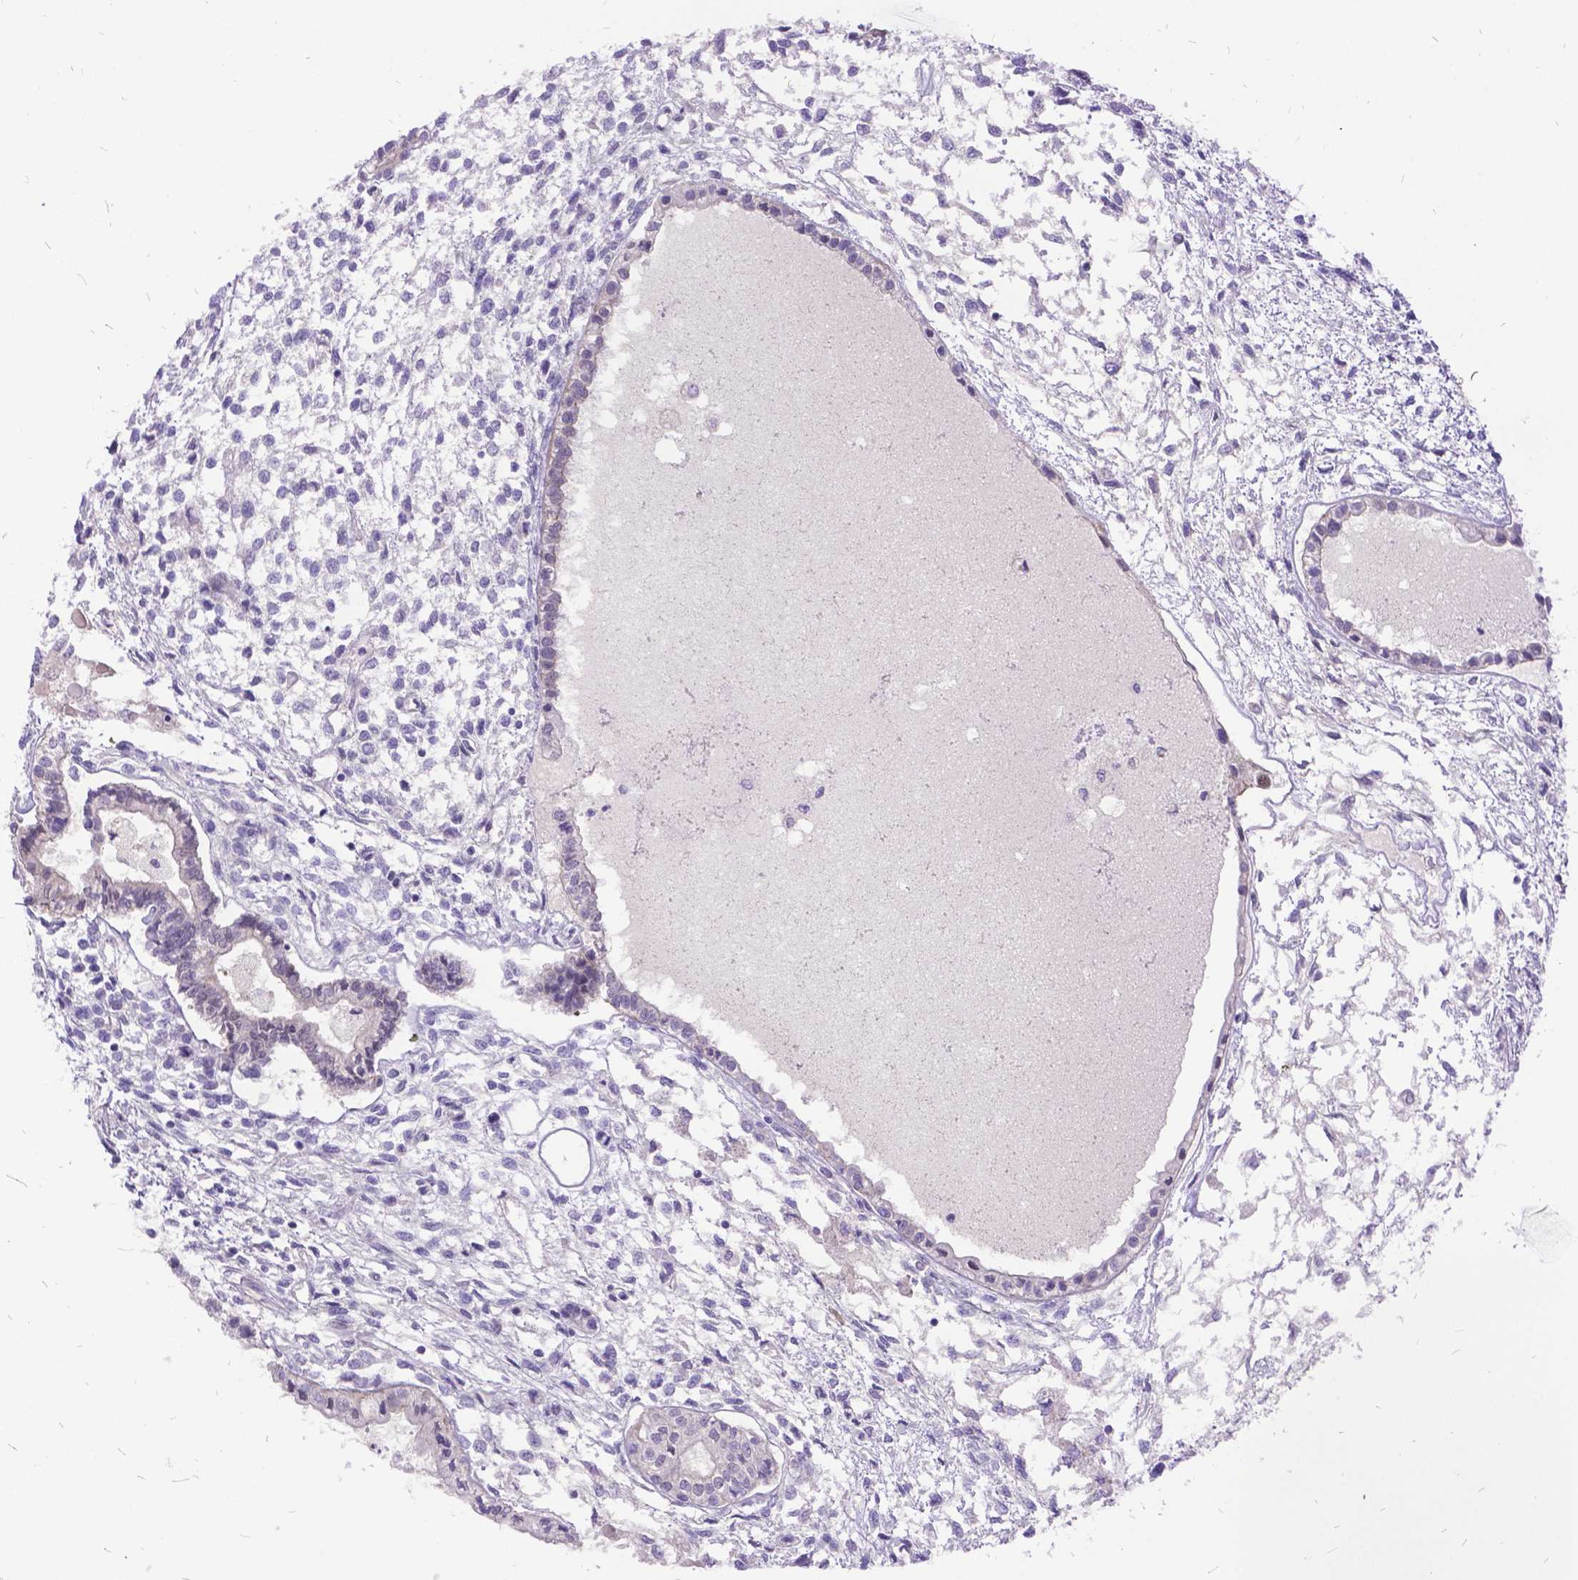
{"staining": {"intensity": "negative", "quantity": "none", "location": "none"}, "tissue": "testis cancer", "cell_type": "Tumor cells", "image_type": "cancer", "snomed": [{"axis": "morphology", "description": "Carcinoma, Embryonal, NOS"}, {"axis": "topography", "description": "Testis"}], "caption": "Testis embryonal carcinoma stained for a protein using immunohistochemistry (IHC) exhibits no staining tumor cells.", "gene": "GRB7", "patient": {"sex": "male", "age": 37}}